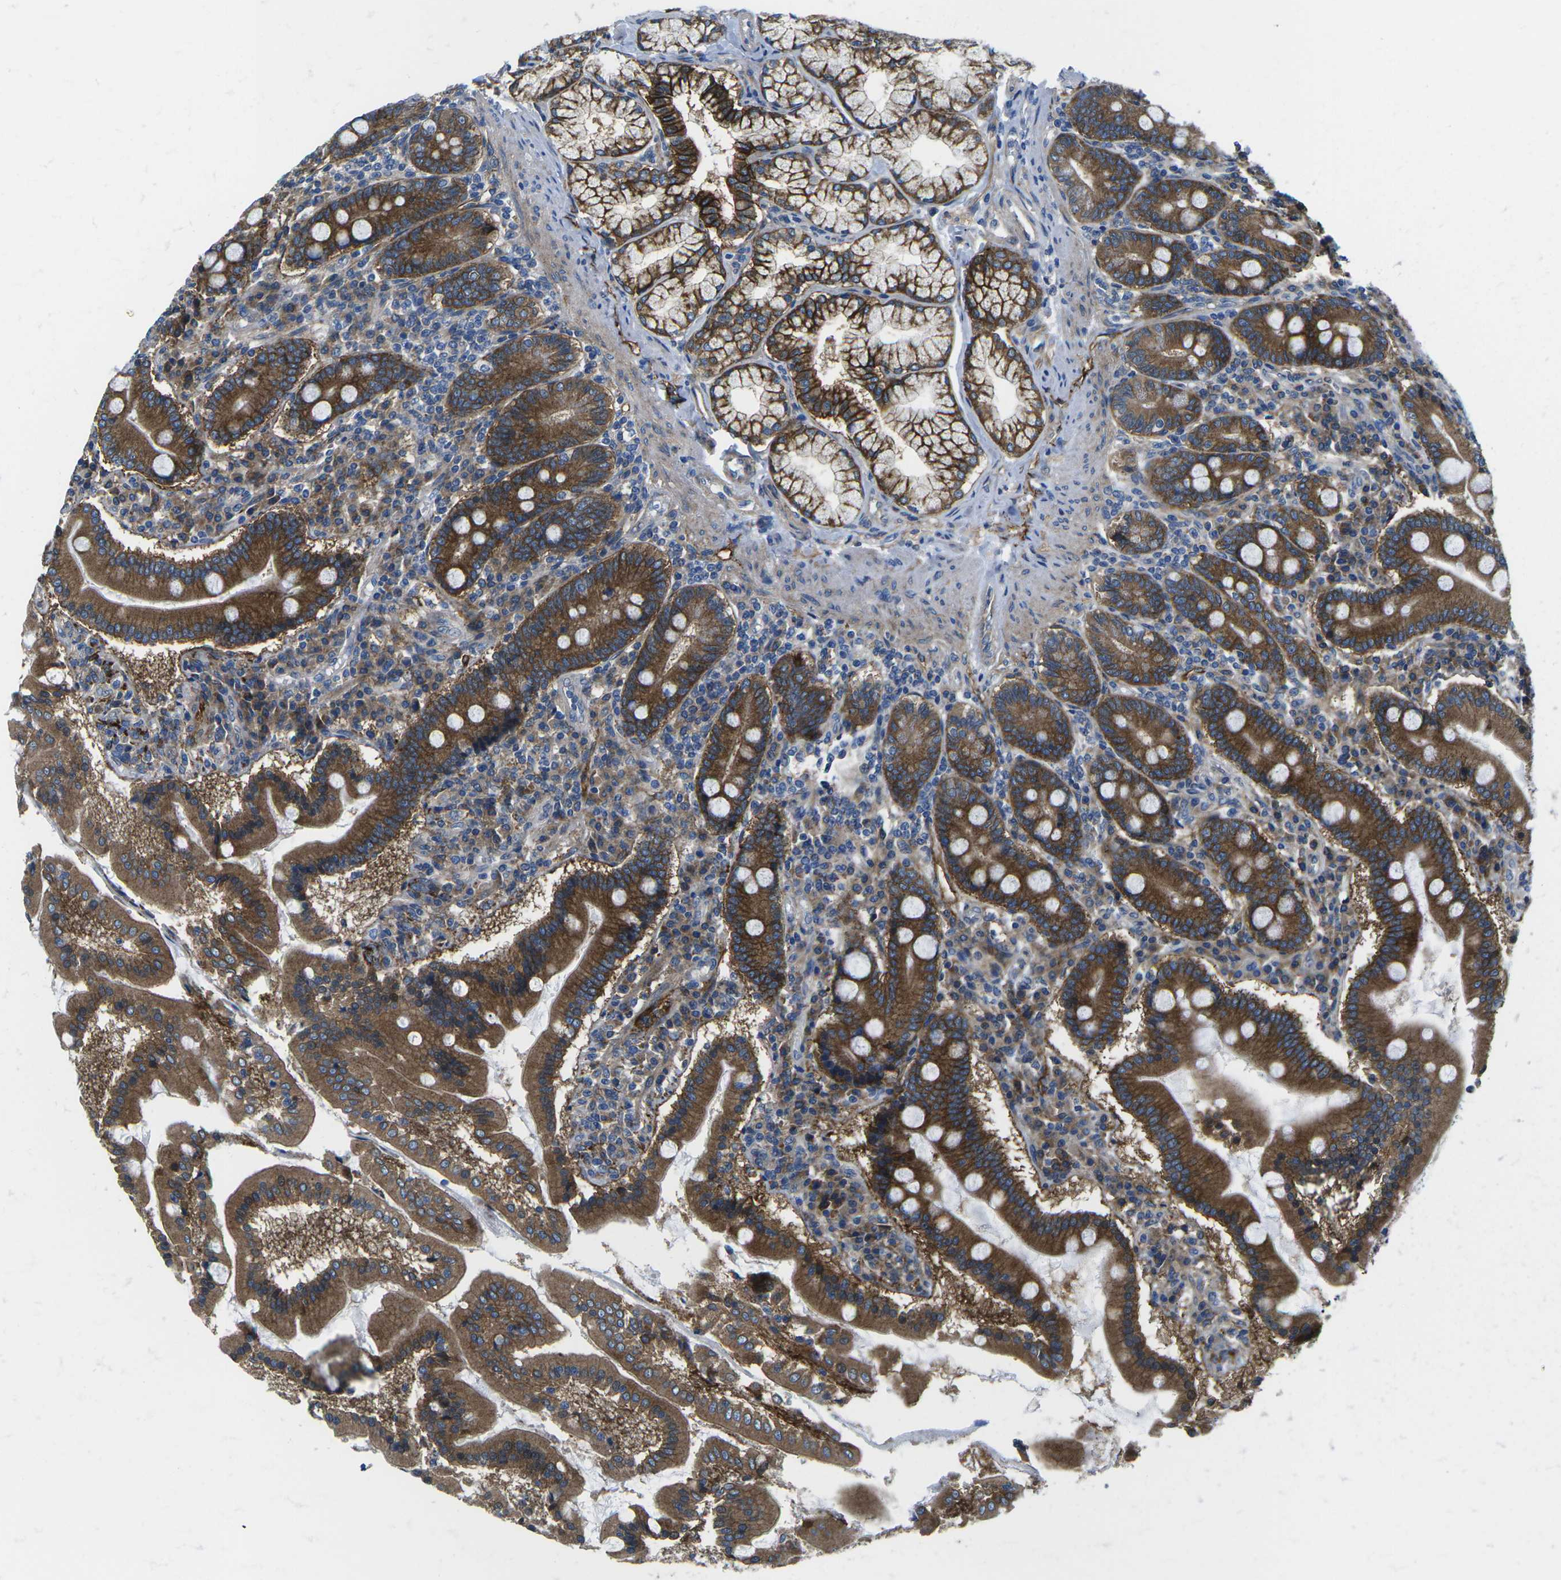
{"staining": {"intensity": "strong", "quantity": ">75%", "location": "cytoplasmic/membranous"}, "tissue": "duodenum", "cell_type": "Glandular cells", "image_type": "normal", "snomed": [{"axis": "morphology", "description": "Normal tissue, NOS"}, {"axis": "topography", "description": "Duodenum"}], "caption": "This is a micrograph of immunohistochemistry staining of unremarkable duodenum, which shows strong positivity in the cytoplasmic/membranous of glandular cells.", "gene": "DLG1", "patient": {"sex": "male", "age": 50}}